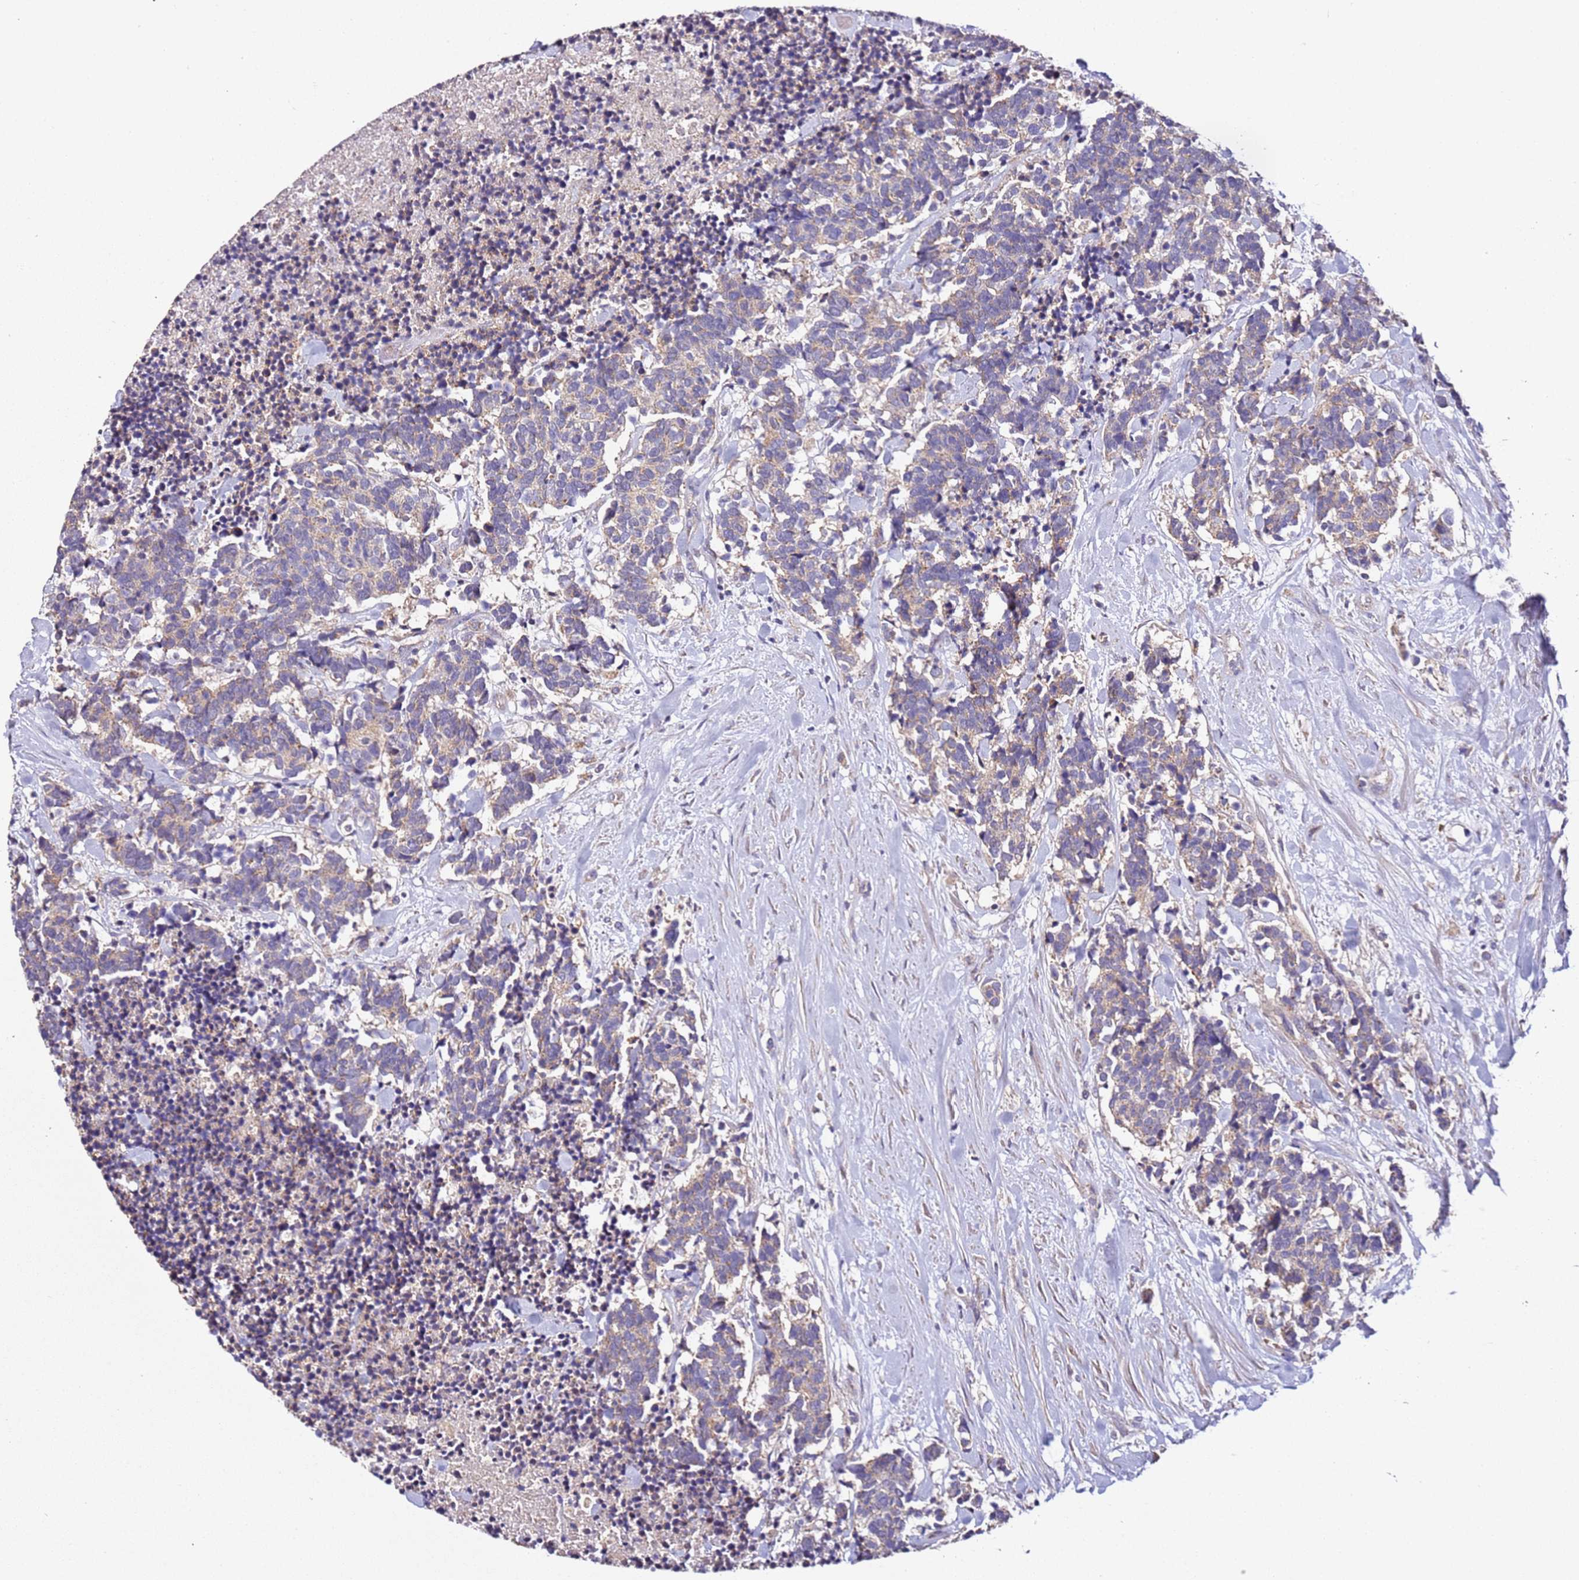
{"staining": {"intensity": "weak", "quantity": "25%-75%", "location": "cytoplasmic/membranous"}, "tissue": "carcinoid", "cell_type": "Tumor cells", "image_type": "cancer", "snomed": [{"axis": "morphology", "description": "Carcinoma, NOS"}, {"axis": "morphology", "description": "Carcinoid, malignant, NOS"}, {"axis": "topography", "description": "Prostate"}], "caption": "High-magnification brightfield microscopy of carcinoid stained with DAB (brown) and counterstained with hematoxylin (blue). tumor cells exhibit weak cytoplasmic/membranous positivity is identified in approximately25%-75% of cells.", "gene": "OR2B11", "patient": {"sex": "male", "age": 57}}